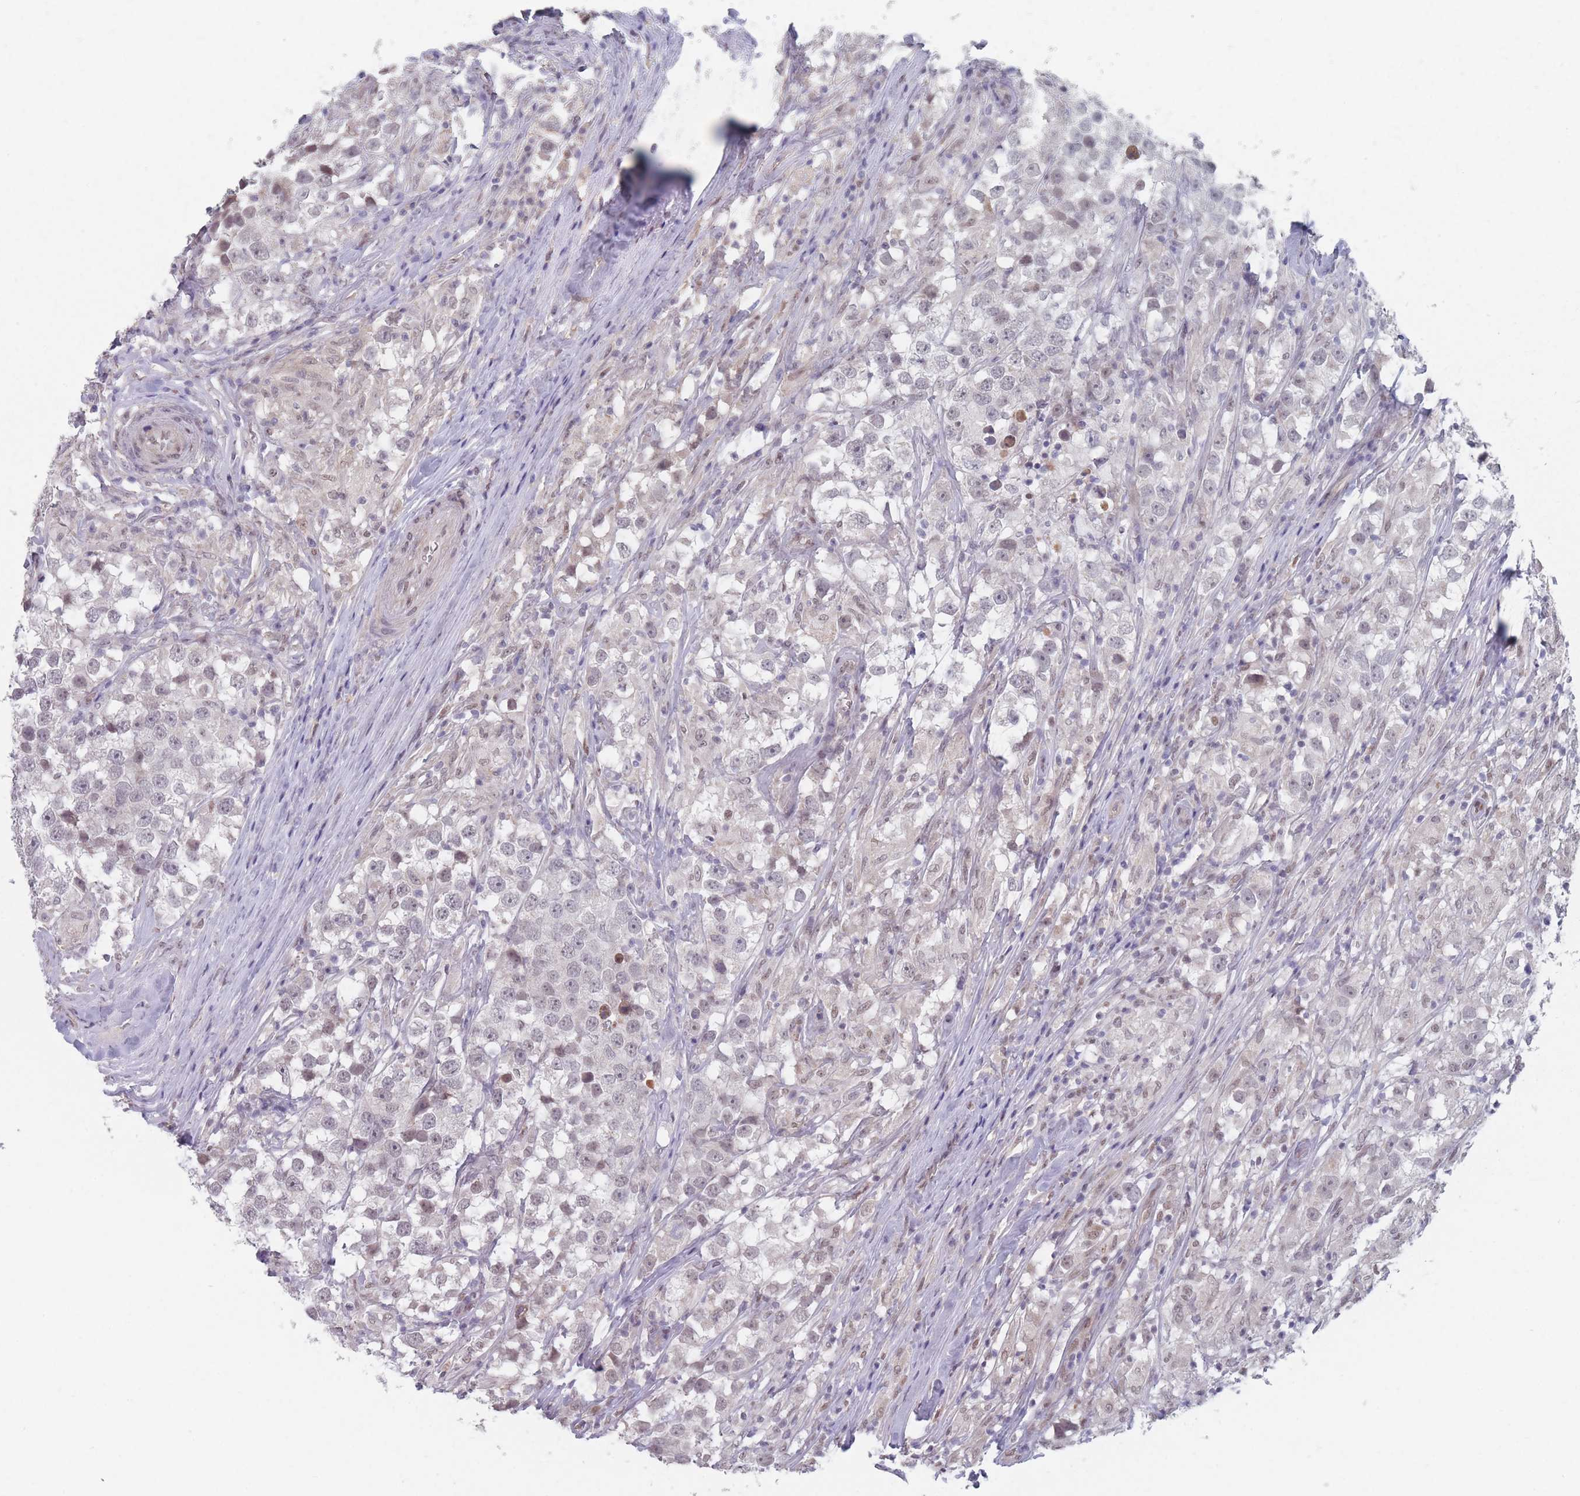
{"staining": {"intensity": "negative", "quantity": "none", "location": "none"}, "tissue": "testis cancer", "cell_type": "Tumor cells", "image_type": "cancer", "snomed": [{"axis": "morphology", "description": "Seminoma, NOS"}, {"axis": "topography", "description": "Testis"}], "caption": "A photomicrograph of testis cancer (seminoma) stained for a protein demonstrates no brown staining in tumor cells.", "gene": "ANKRD10", "patient": {"sex": "male", "age": 46}}